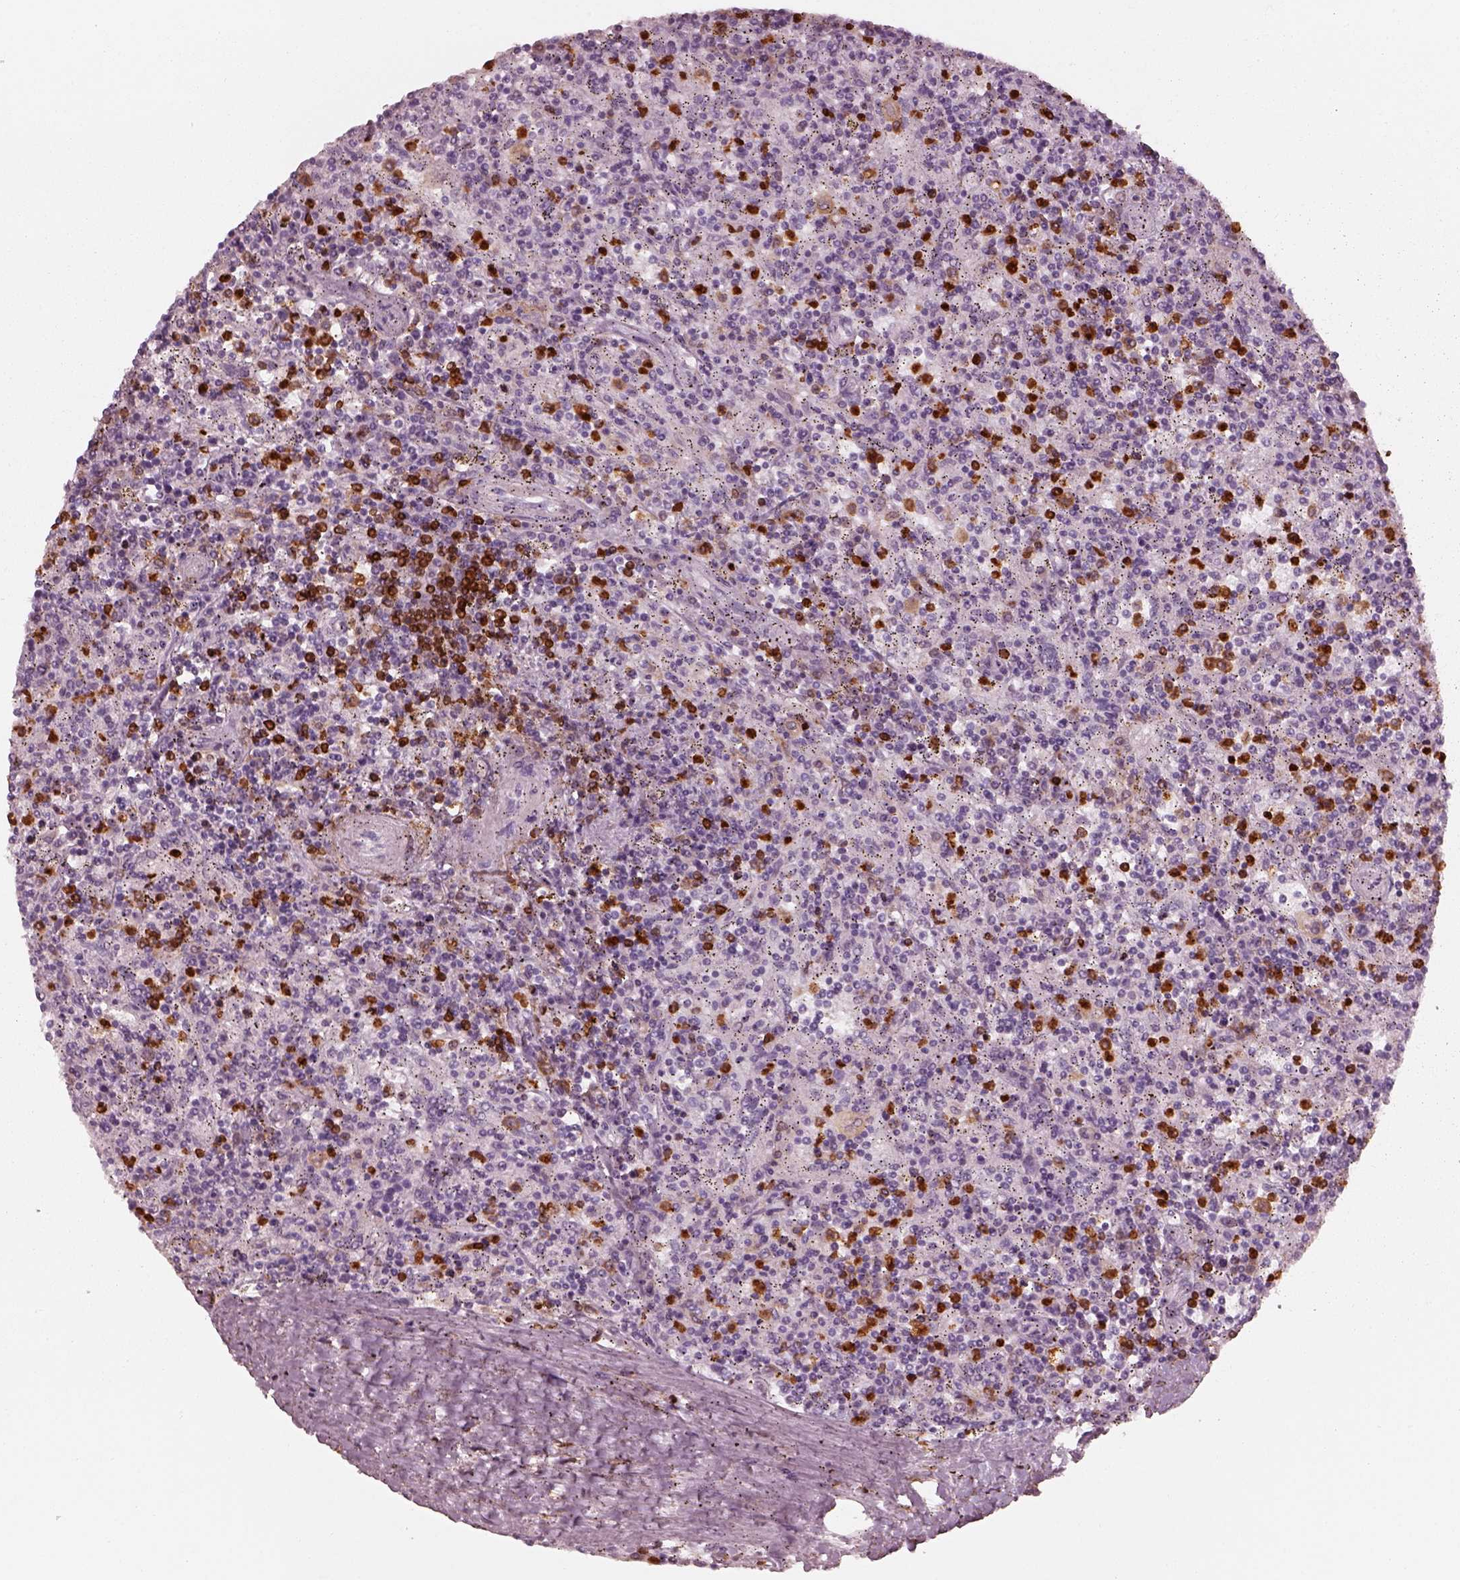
{"staining": {"intensity": "moderate", "quantity": "<25%", "location": "cytoplasmic/membranous,nuclear"}, "tissue": "lymphoma", "cell_type": "Tumor cells", "image_type": "cancer", "snomed": [{"axis": "morphology", "description": "Malignant lymphoma, non-Hodgkin's type, Low grade"}, {"axis": "topography", "description": "Spleen"}], "caption": "This photomicrograph exhibits lymphoma stained with IHC to label a protein in brown. The cytoplasmic/membranous and nuclear of tumor cells show moderate positivity for the protein. Nuclei are counter-stained blue.", "gene": "ALOX5", "patient": {"sex": "male", "age": 62}}